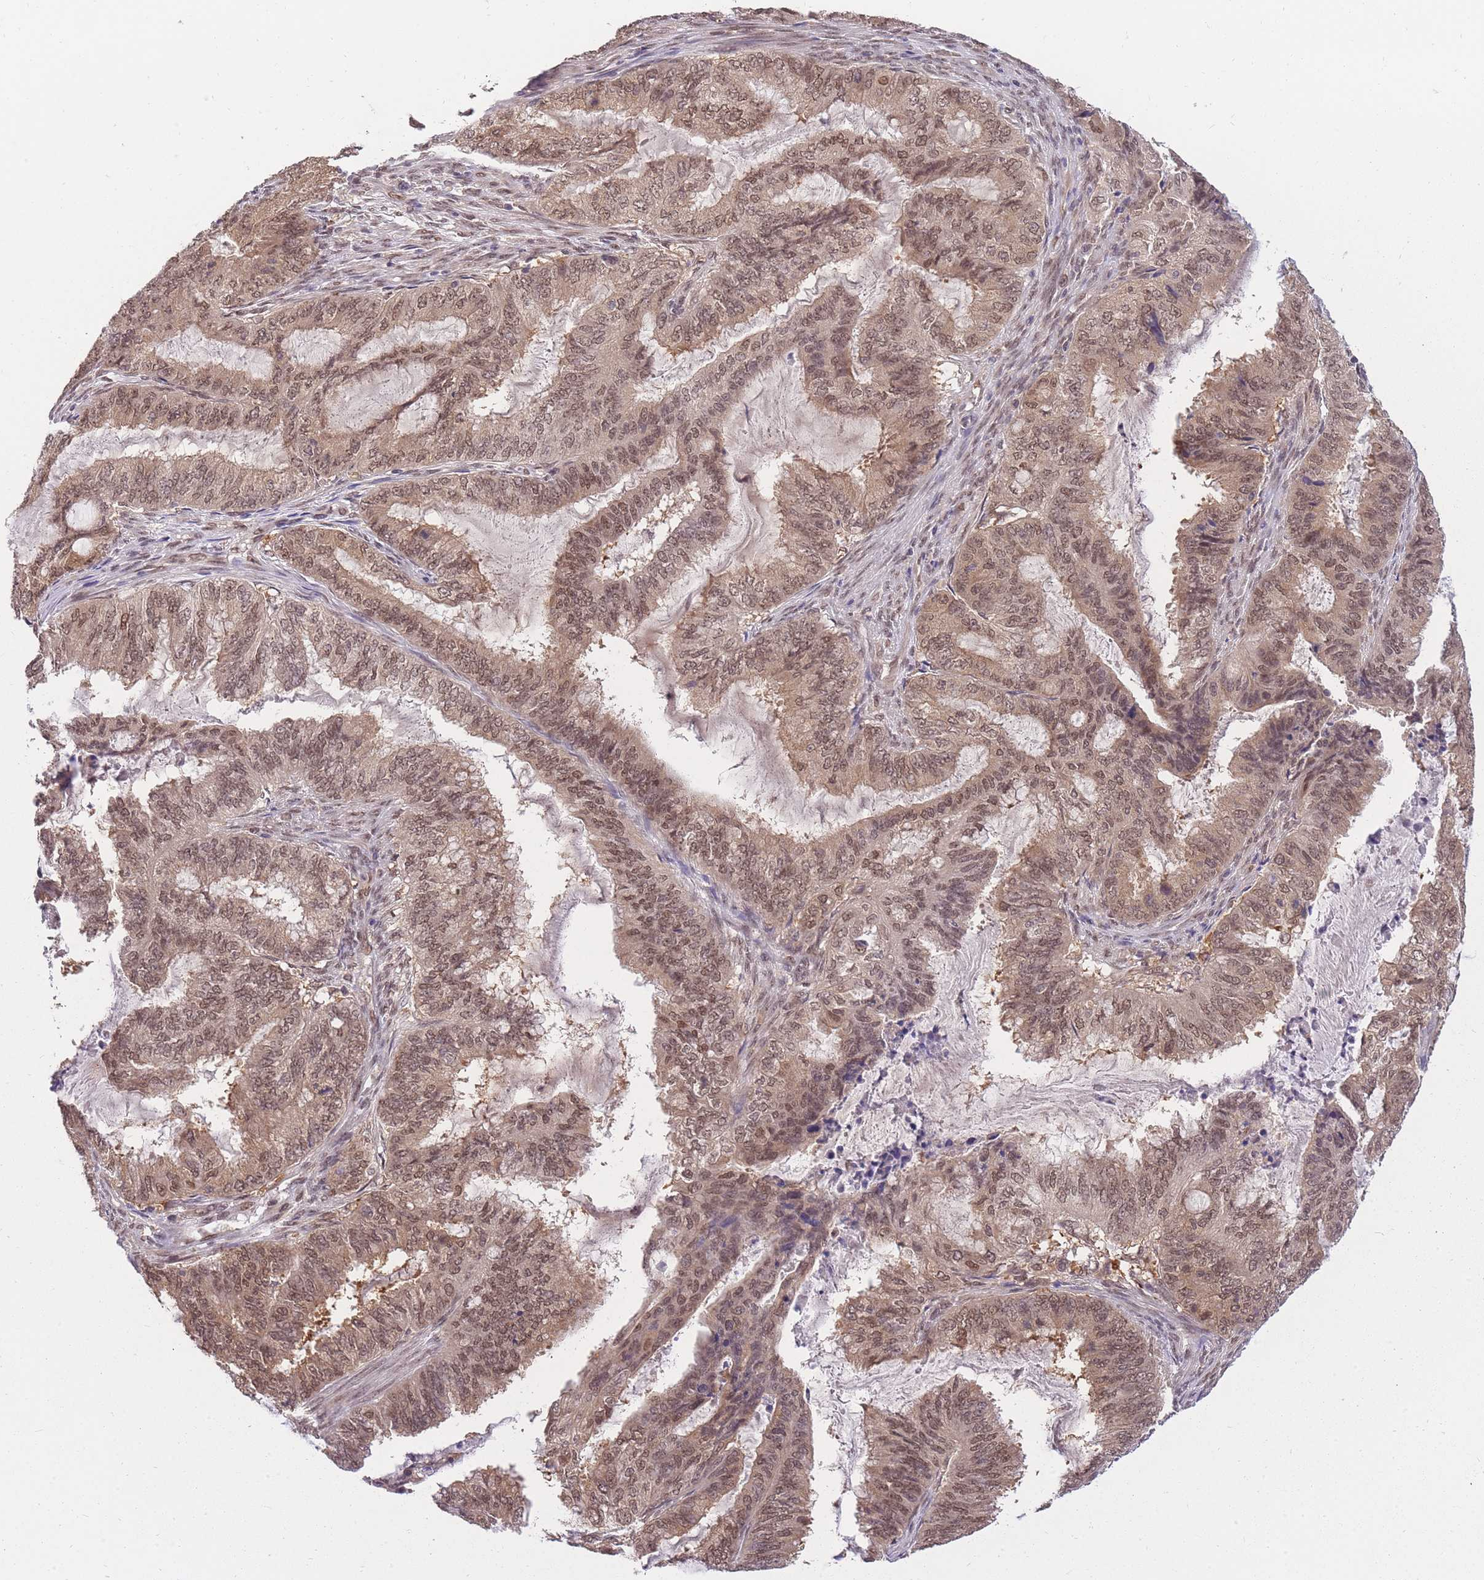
{"staining": {"intensity": "moderate", "quantity": ">75%", "location": "cytoplasmic/membranous,nuclear"}, "tissue": "endometrial cancer", "cell_type": "Tumor cells", "image_type": "cancer", "snomed": [{"axis": "morphology", "description": "Adenocarcinoma, NOS"}, {"axis": "topography", "description": "Endometrium"}], "caption": "About >75% of tumor cells in endometrial adenocarcinoma demonstrate moderate cytoplasmic/membranous and nuclear protein expression as visualized by brown immunohistochemical staining.", "gene": "CDIP1", "patient": {"sex": "female", "age": 51}}